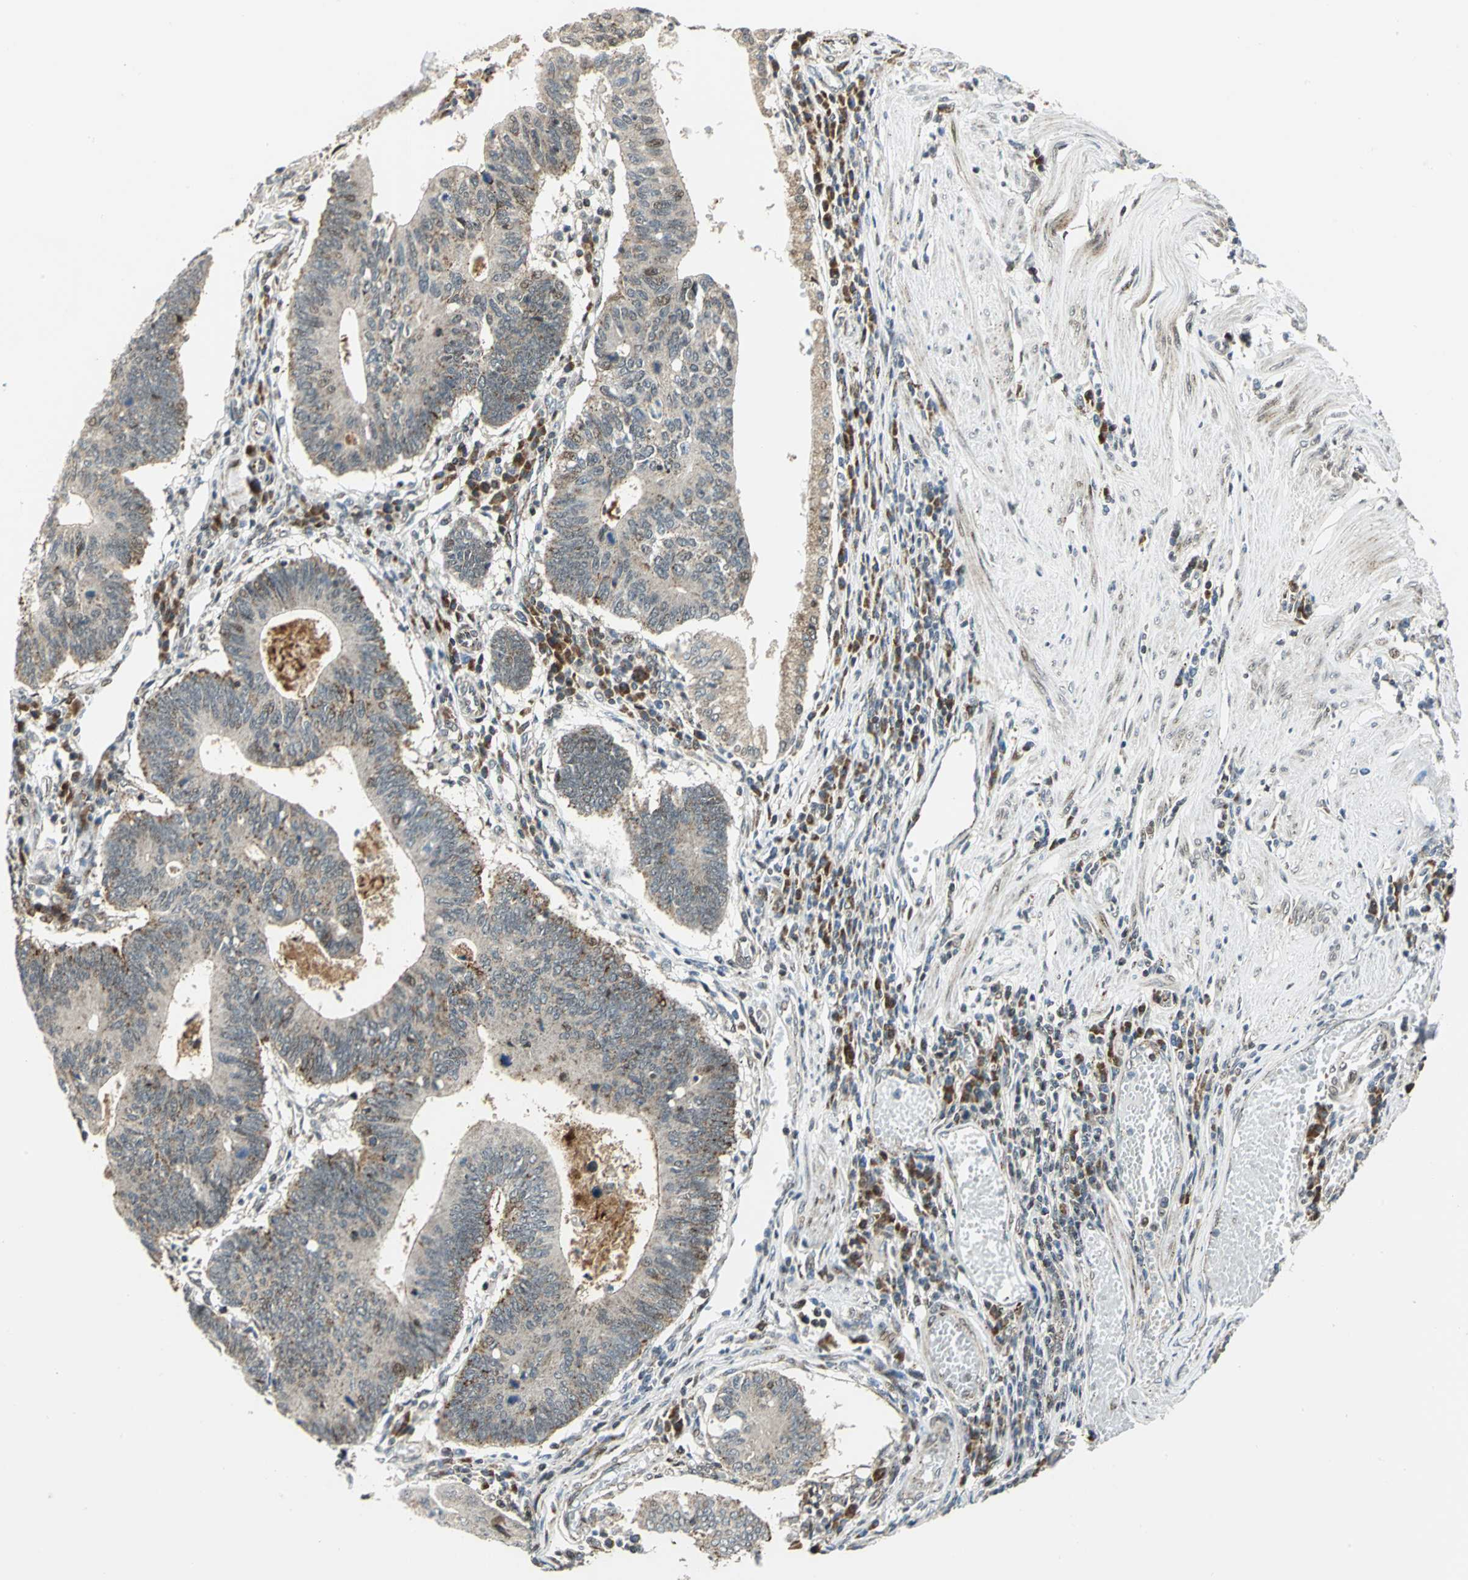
{"staining": {"intensity": "weak", "quantity": ">75%", "location": "cytoplasmic/membranous"}, "tissue": "stomach cancer", "cell_type": "Tumor cells", "image_type": "cancer", "snomed": [{"axis": "morphology", "description": "Adenocarcinoma, NOS"}, {"axis": "topography", "description": "Stomach"}], "caption": "Human stomach cancer stained with a protein marker displays weak staining in tumor cells.", "gene": "ATP6V1A", "patient": {"sex": "male", "age": 59}}